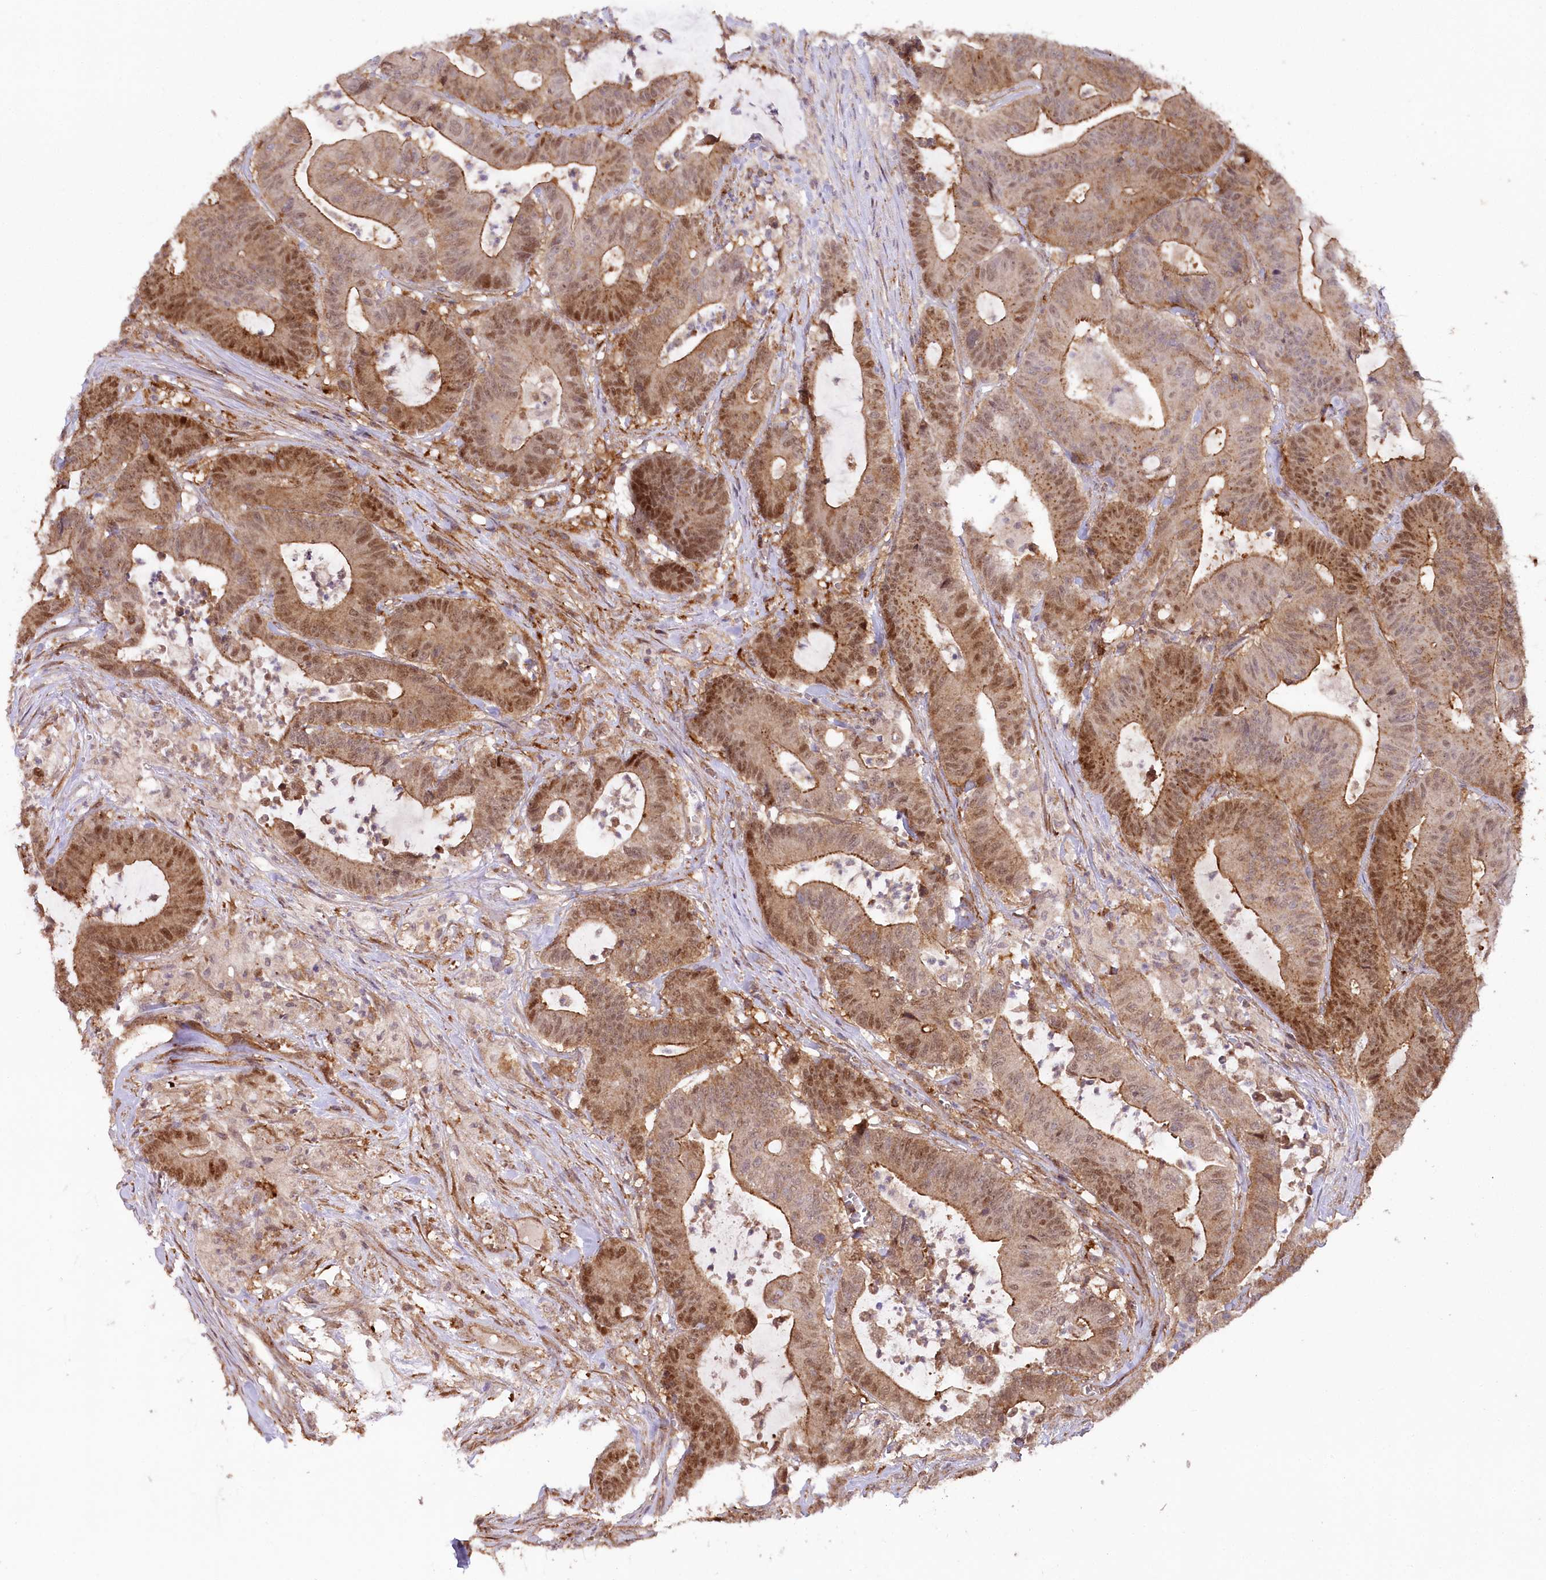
{"staining": {"intensity": "moderate", "quantity": ">75%", "location": "cytoplasmic/membranous,nuclear"}, "tissue": "colorectal cancer", "cell_type": "Tumor cells", "image_type": "cancer", "snomed": [{"axis": "morphology", "description": "Adenocarcinoma, NOS"}, {"axis": "topography", "description": "Colon"}], "caption": "A brown stain labels moderate cytoplasmic/membranous and nuclear expression of a protein in human adenocarcinoma (colorectal) tumor cells.", "gene": "CCDC91", "patient": {"sex": "female", "age": 84}}